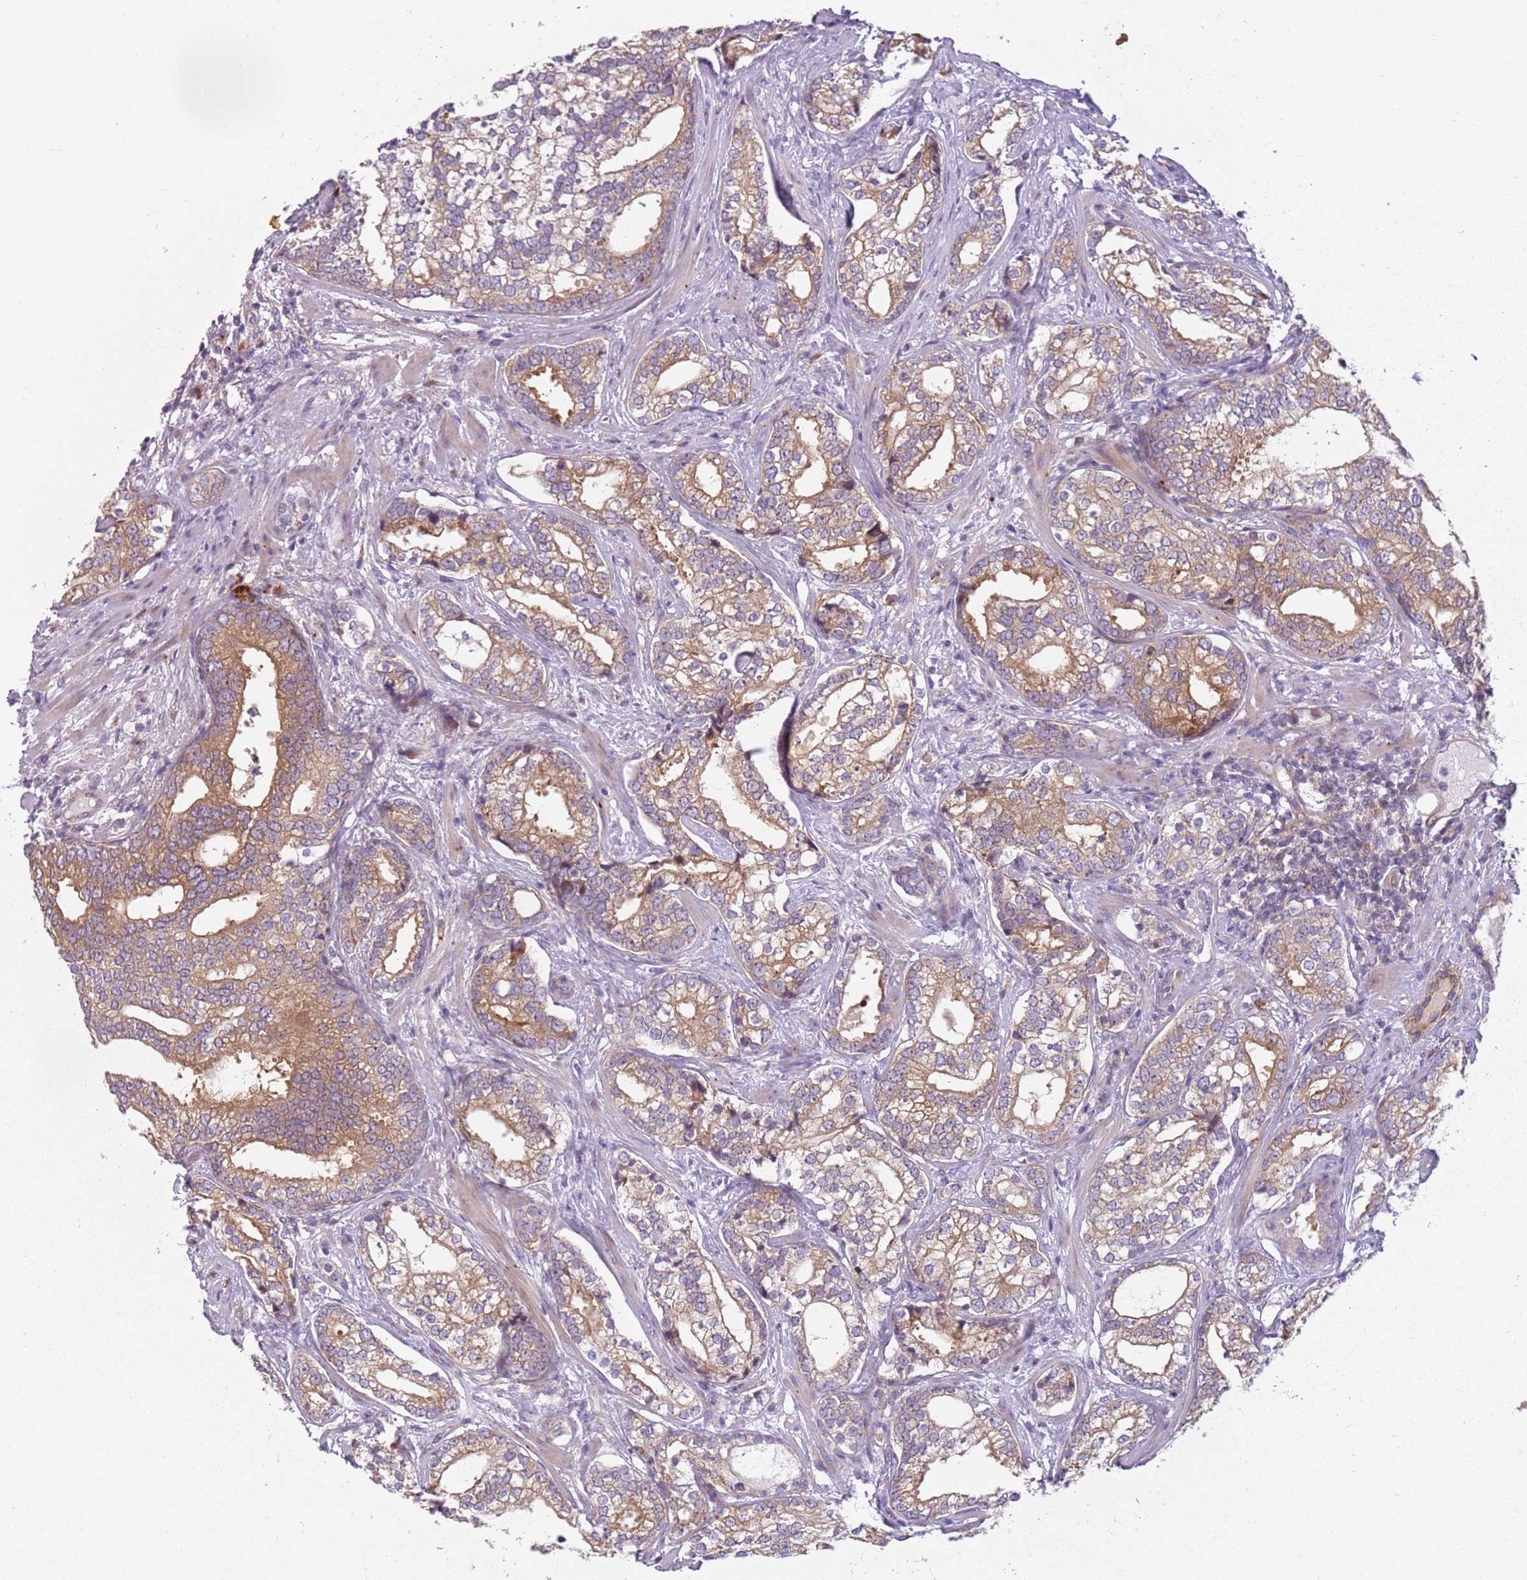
{"staining": {"intensity": "moderate", "quantity": ">75%", "location": "cytoplasmic/membranous"}, "tissue": "prostate cancer", "cell_type": "Tumor cells", "image_type": "cancer", "snomed": [{"axis": "morphology", "description": "Adenocarcinoma, High grade"}, {"axis": "topography", "description": "Prostate"}], "caption": "Immunohistochemical staining of human prostate cancer exhibits medium levels of moderate cytoplasmic/membranous protein positivity in approximately >75% of tumor cells. The staining is performed using DAB brown chromogen to label protein expression. The nuclei are counter-stained blue using hematoxylin.", "gene": "RPS28", "patient": {"sex": "male", "age": 75}}